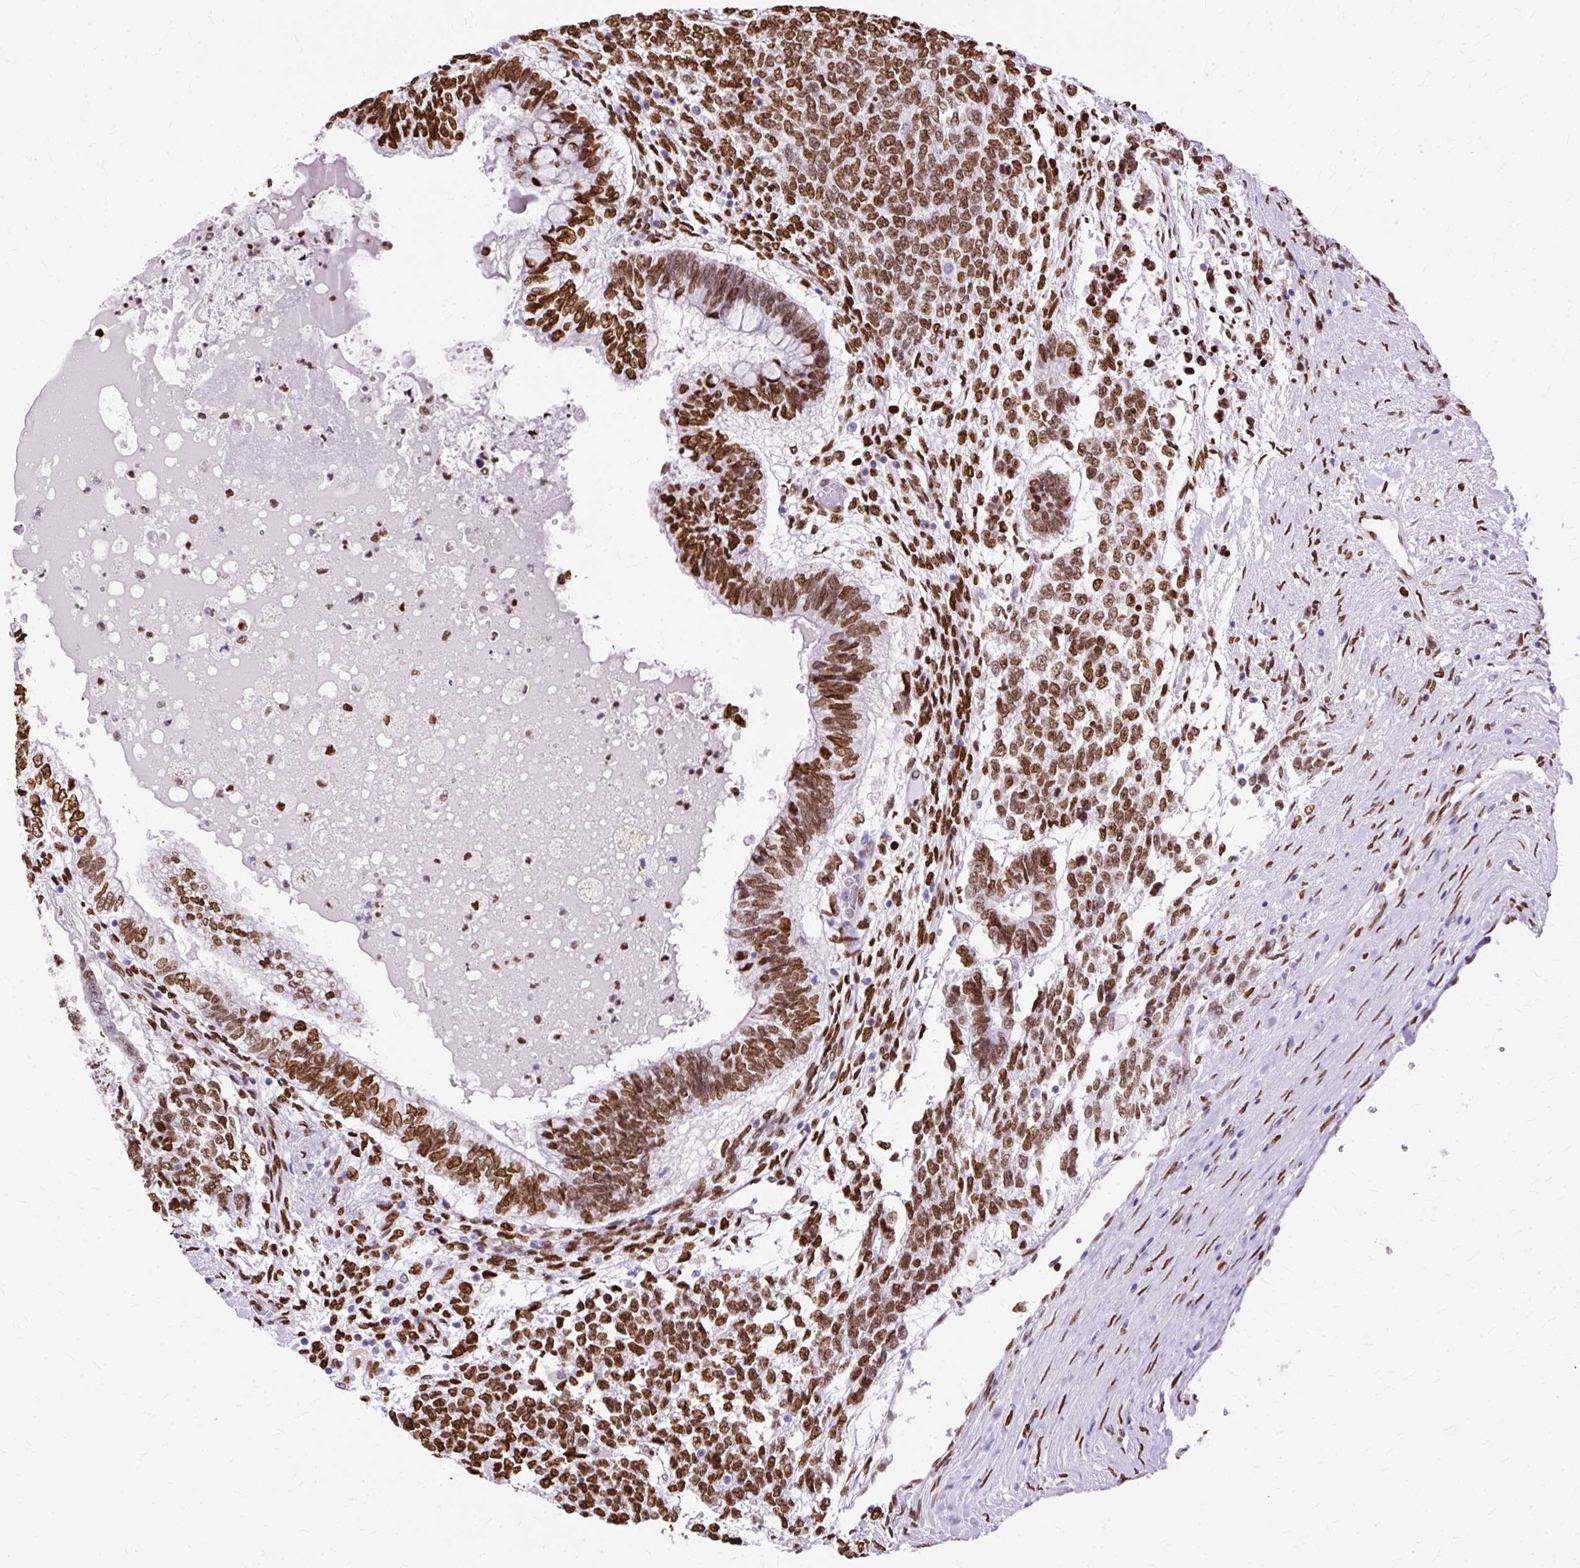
{"staining": {"intensity": "strong", "quantity": ">75%", "location": "nuclear"}, "tissue": "testis cancer", "cell_type": "Tumor cells", "image_type": "cancer", "snomed": [{"axis": "morphology", "description": "Carcinoma, Embryonal, NOS"}, {"axis": "topography", "description": "Testis"}], "caption": "The immunohistochemical stain highlights strong nuclear expression in tumor cells of testis cancer (embryonal carcinoma) tissue.", "gene": "TMEM184C", "patient": {"sex": "male", "age": 23}}